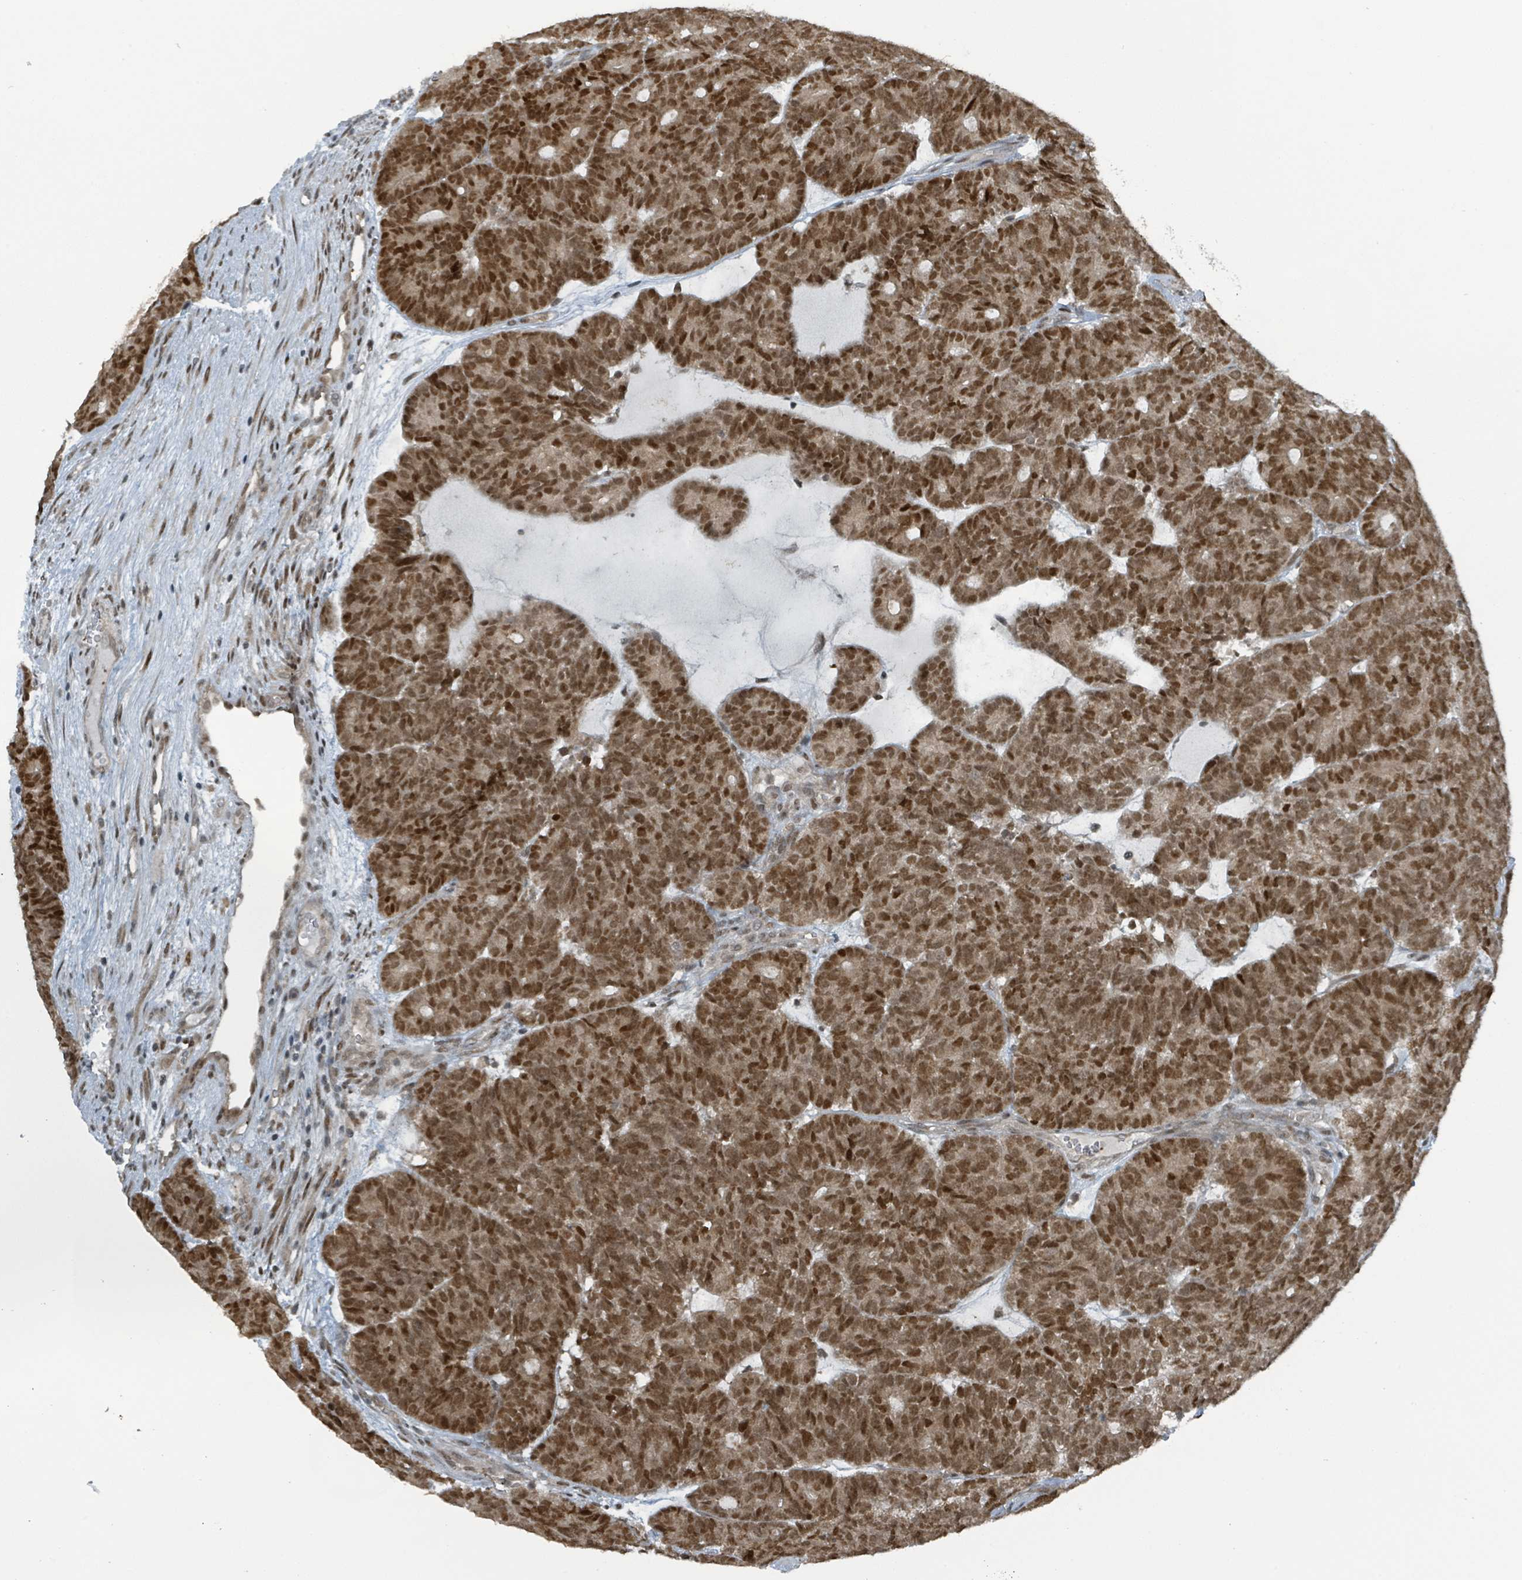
{"staining": {"intensity": "strong", "quantity": ">75%", "location": "nuclear"}, "tissue": "head and neck cancer", "cell_type": "Tumor cells", "image_type": "cancer", "snomed": [{"axis": "morphology", "description": "Adenocarcinoma, NOS"}, {"axis": "topography", "description": "Head-Neck"}], "caption": "This photomicrograph shows head and neck cancer stained with IHC to label a protein in brown. The nuclear of tumor cells show strong positivity for the protein. Nuclei are counter-stained blue.", "gene": "PHIP", "patient": {"sex": "female", "age": 81}}